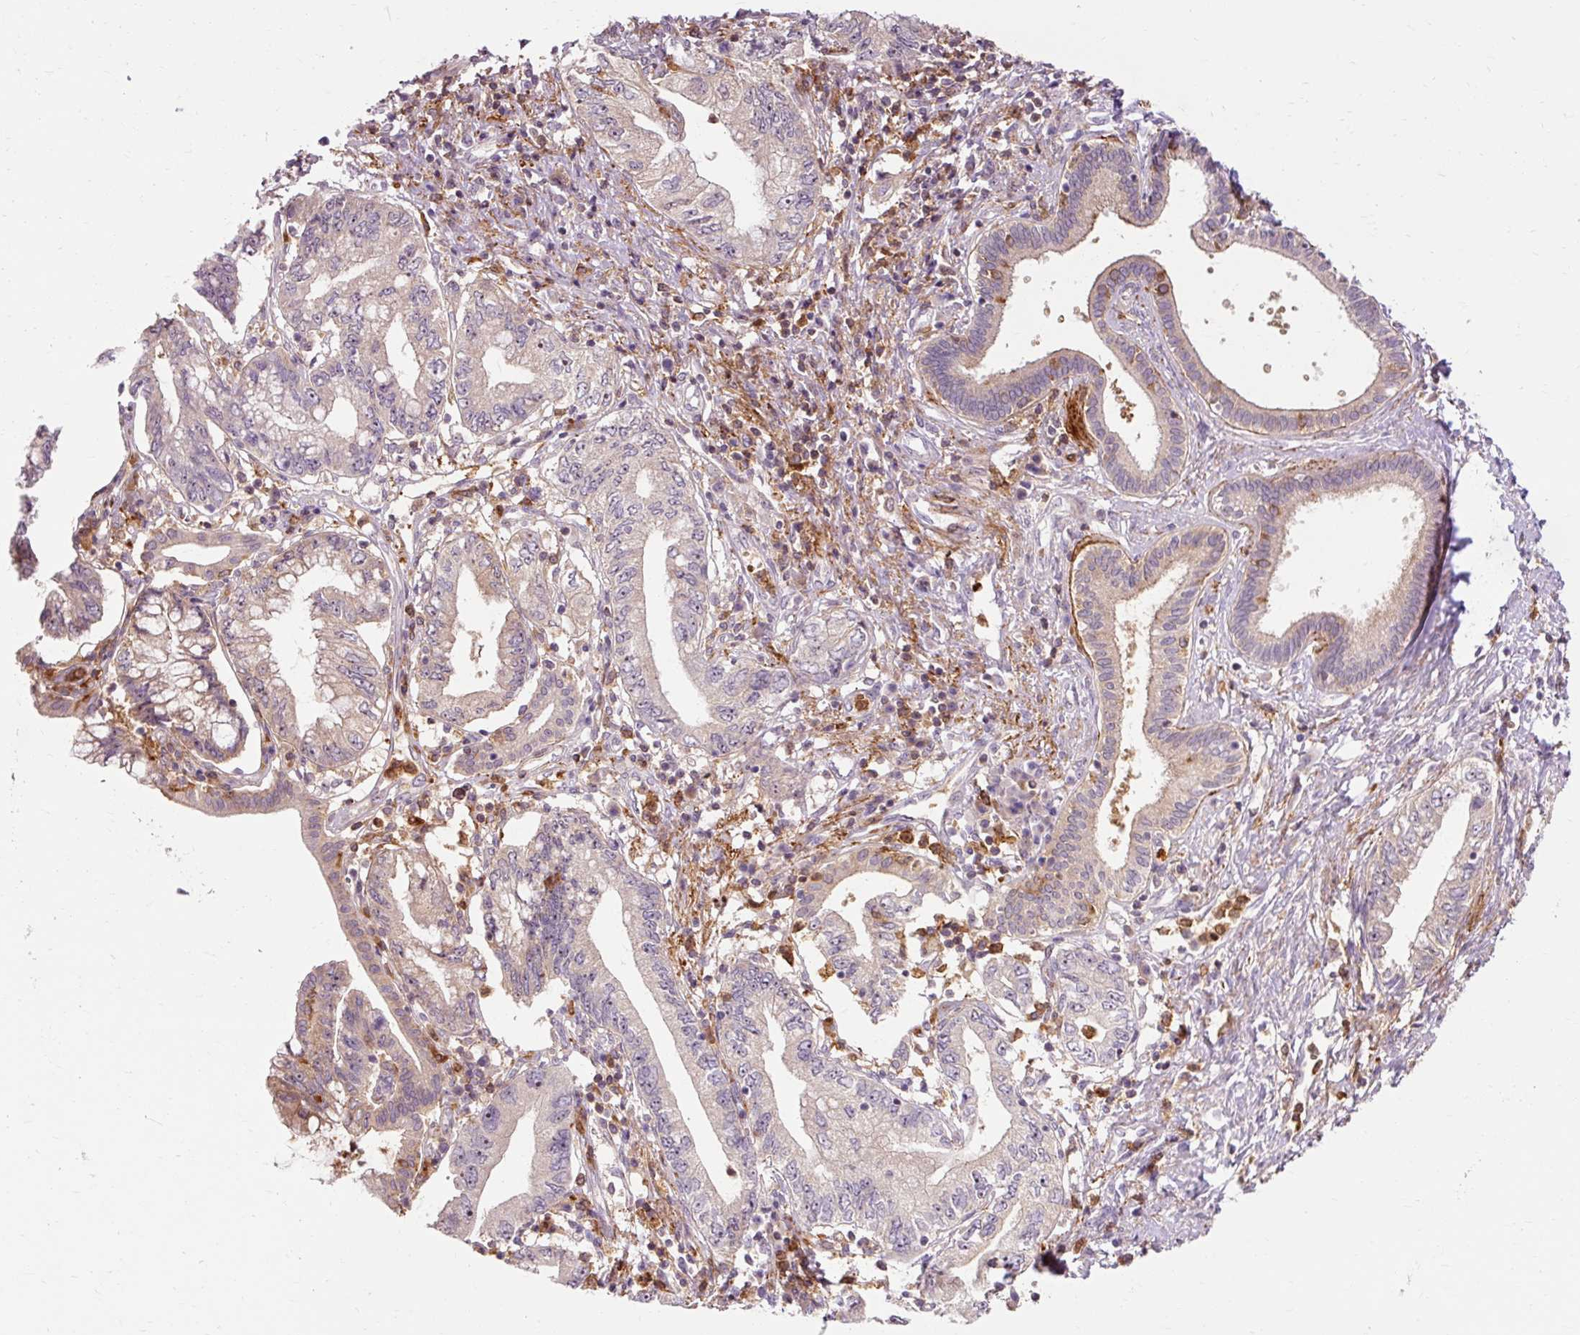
{"staining": {"intensity": "weak", "quantity": "<25%", "location": "cytoplasmic/membranous"}, "tissue": "pancreatic cancer", "cell_type": "Tumor cells", "image_type": "cancer", "snomed": [{"axis": "morphology", "description": "Adenocarcinoma, NOS"}, {"axis": "topography", "description": "Pancreas"}], "caption": "Tumor cells are negative for brown protein staining in pancreatic adenocarcinoma.", "gene": "CEBPZ", "patient": {"sex": "female", "age": 73}}